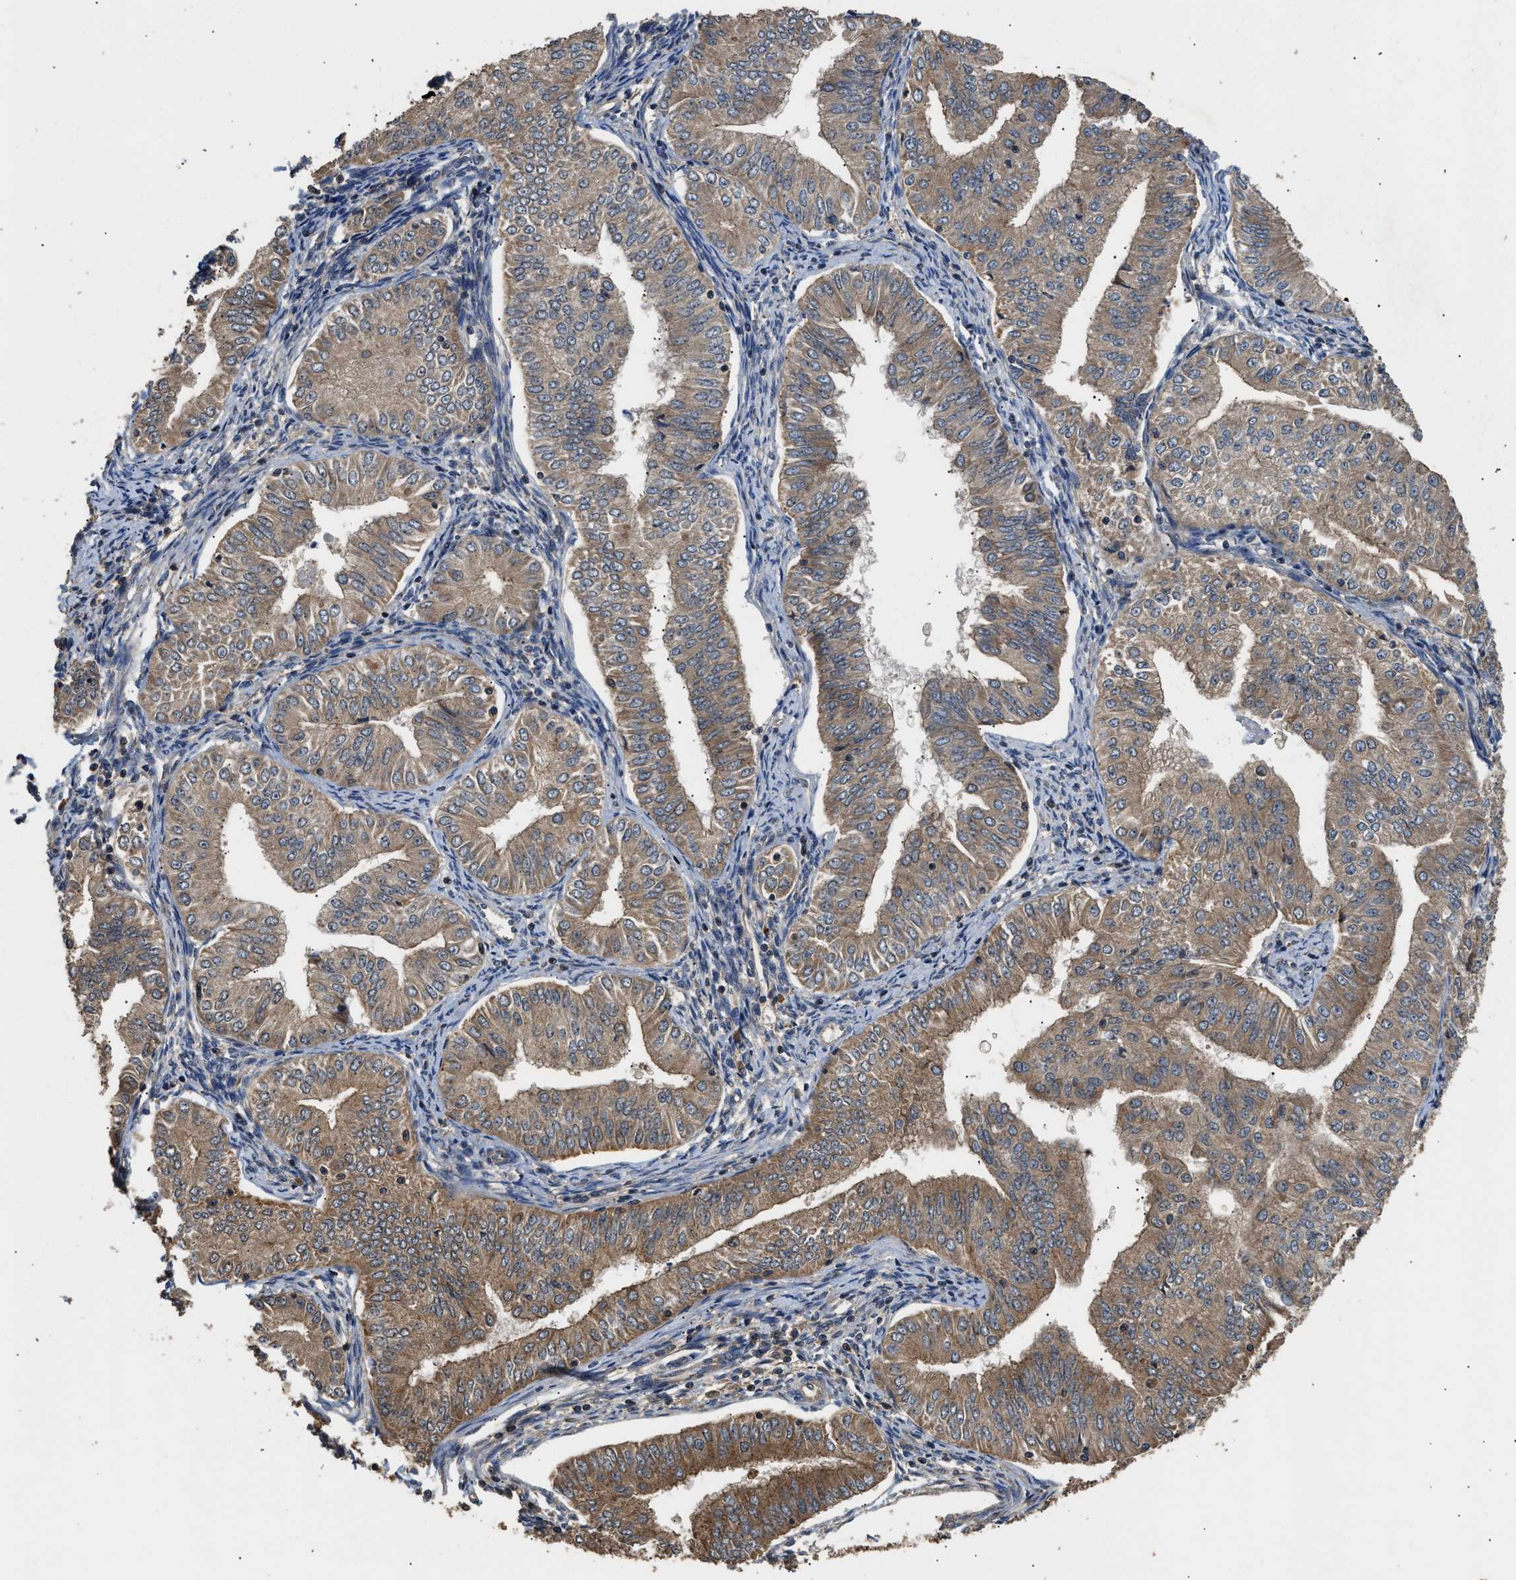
{"staining": {"intensity": "moderate", "quantity": ">75%", "location": "cytoplasmic/membranous"}, "tissue": "endometrial cancer", "cell_type": "Tumor cells", "image_type": "cancer", "snomed": [{"axis": "morphology", "description": "Normal tissue, NOS"}, {"axis": "morphology", "description": "Adenocarcinoma, NOS"}, {"axis": "topography", "description": "Endometrium"}], "caption": "Immunohistochemistry (DAB (3,3'-diaminobenzidine)) staining of human adenocarcinoma (endometrial) displays moderate cytoplasmic/membranous protein staining in about >75% of tumor cells.", "gene": "DNAJC2", "patient": {"sex": "female", "age": 53}}